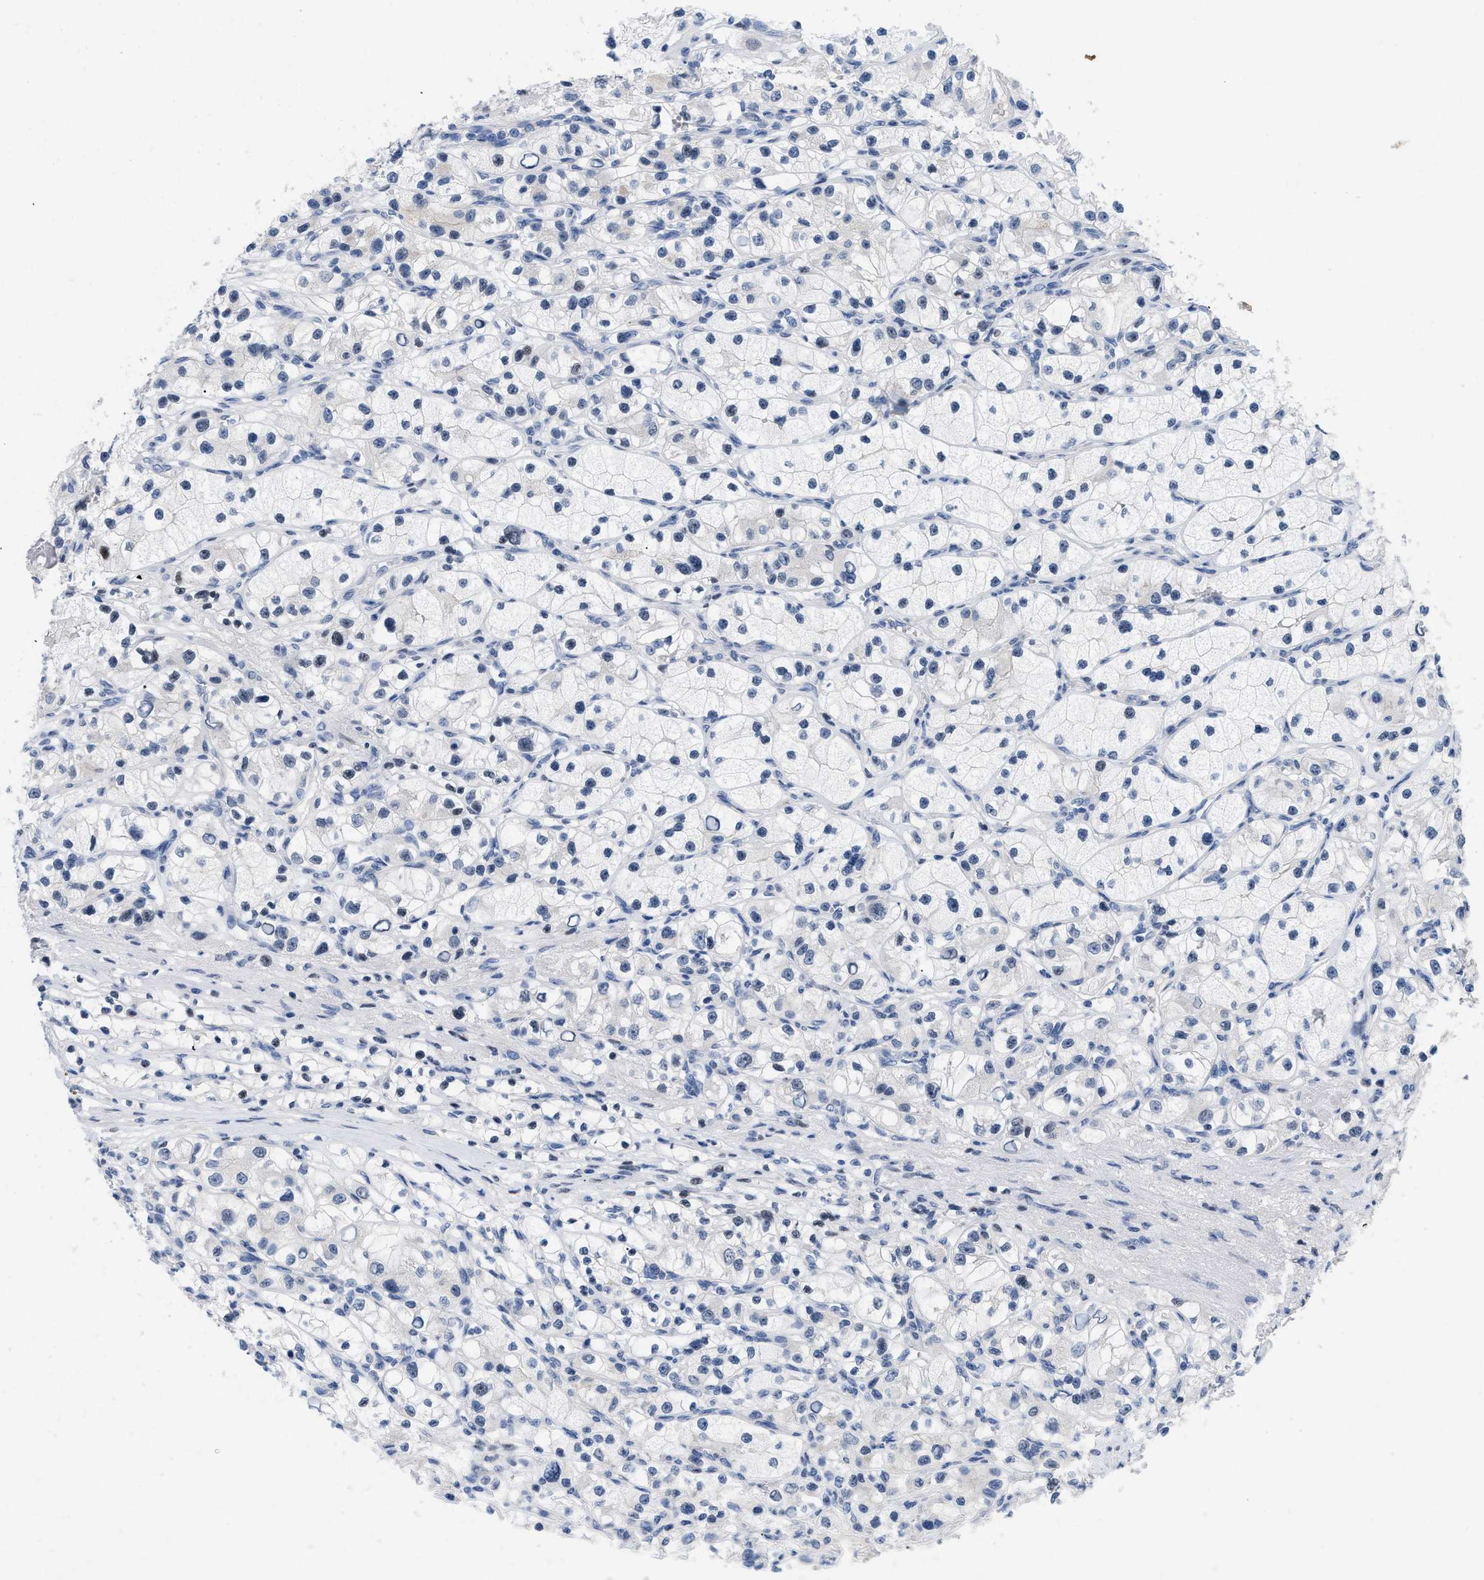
{"staining": {"intensity": "negative", "quantity": "none", "location": "none"}, "tissue": "renal cancer", "cell_type": "Tumor cells", "image_type": "cancer", "snomed": [{"axis": "morphology", "description": "Adenocarcinoma, NOS"}, {"axis": "topography", "description": "Kidney"}], "caption": "This is a micrograph of immunohistochemistry (IHC) staining of adenocarcinoma (renal), which shows no expression in tumor cells.", "gene": "NFIX", "patient": {"sex": "female", "age": 57}}